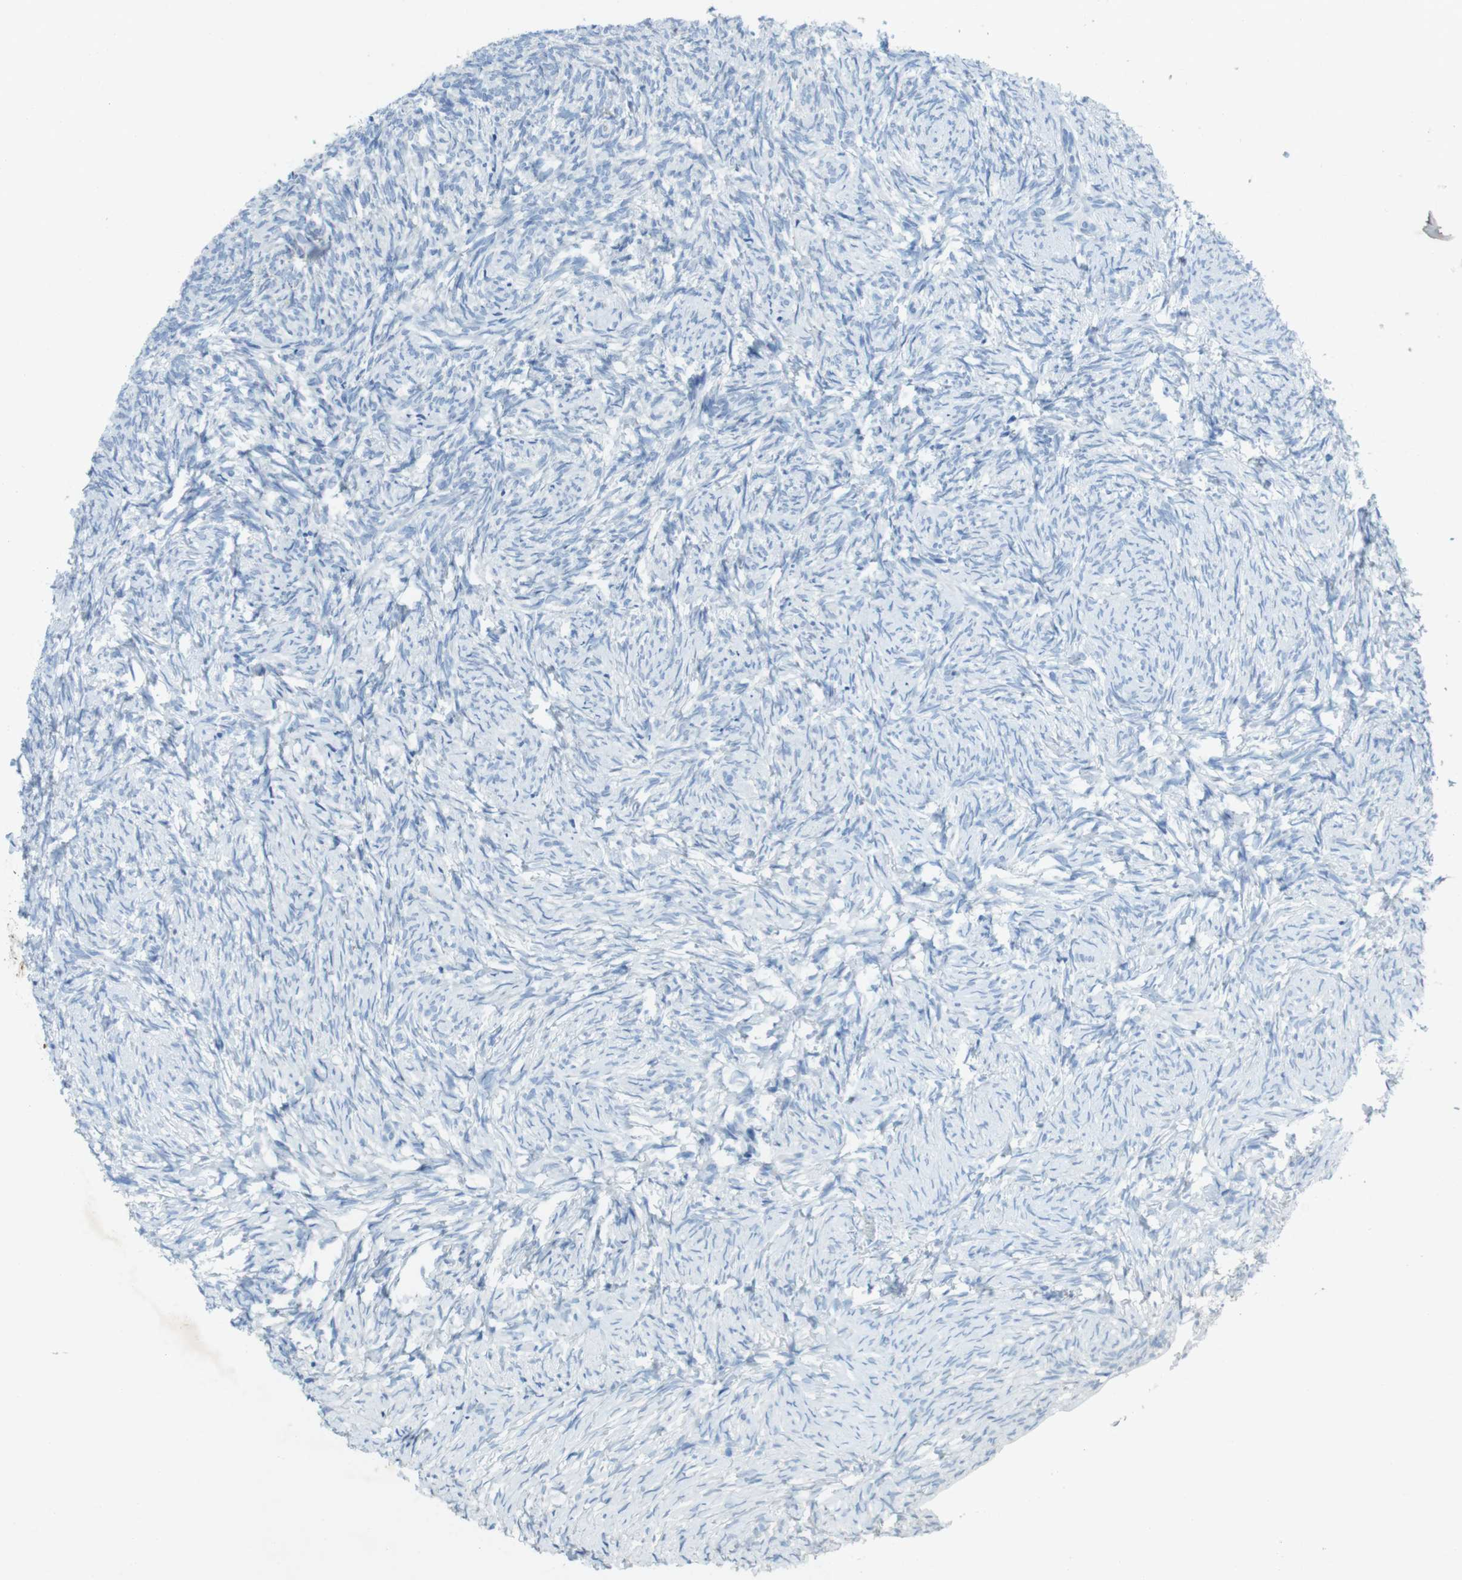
{"staining": {"intensity": "negative", "quantity": "none", "location": "none"}, "tissue": "ovary", "cell_type": "Ovarian stroma cells", "image_type": "normal", "snomed": [{"axis": "morphology", "description": "Normal tissue, NOS"}, {"axis": "topography", "description": "Ovary"}], "caption": "This is a photomicrograph of immunohistochemistry (IHC) staining of normal ovary, which shows no staining in ovarian stroma cells.", "gene": "CD320", "patient": {"sex": "female", "age": 60}}